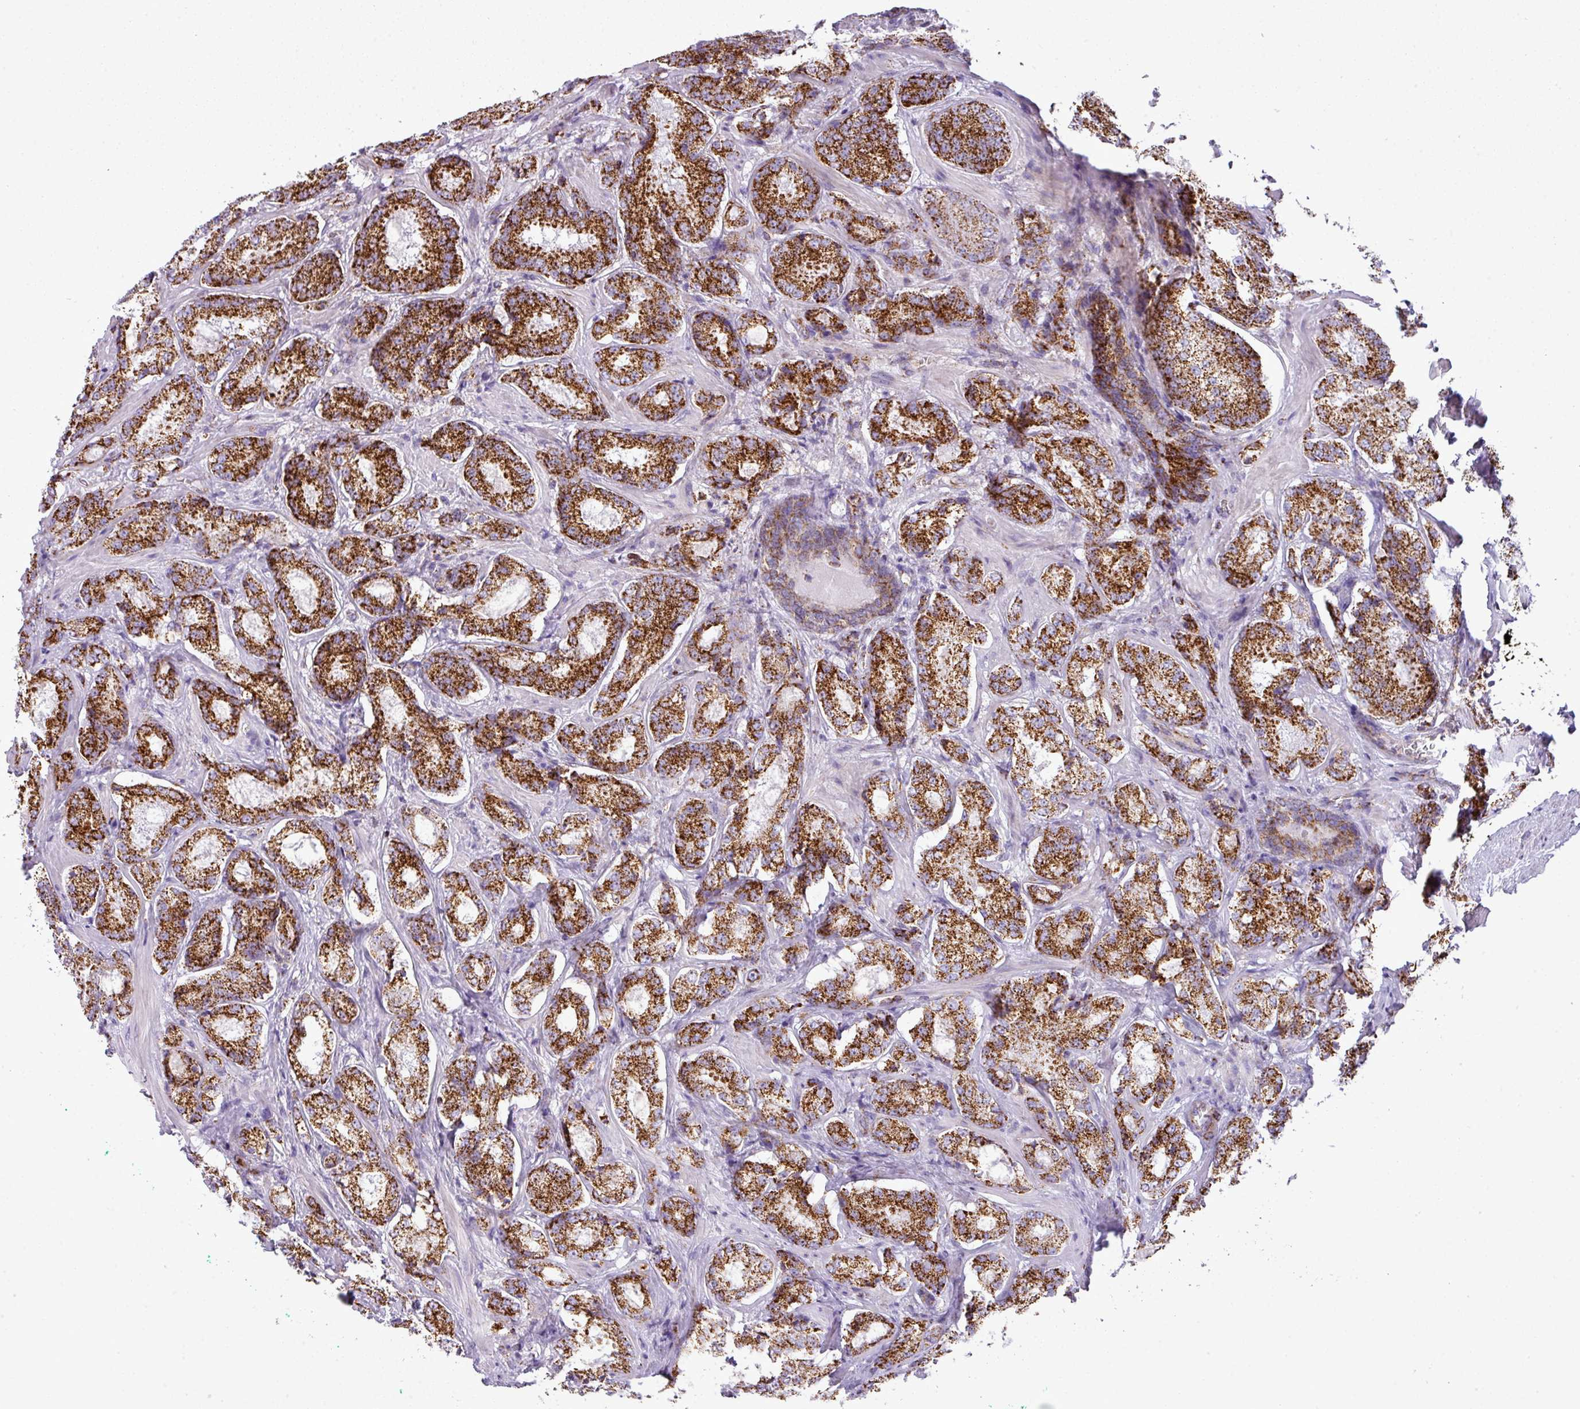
{"staining": {"intensity": "strong", "quantity": ">75%", "location": "cytoplasmic/membranous"}, "tissue": "prostate cancer", "cell_type": "Tumor cells", "image_type": "cancer", "snomed": [{"axis": "morphology", "description": "Adenocarcinoma, Low grade"}, {"axis": "topography", "description": "Prostate"}], "caption": "A high amount of strong cytoplasmic/membranous expression is present in about >75% of tumor cells in prostate adenocarcinoma (low-grade) tissue.", "gene": "ZNF81", "patient": {"sex": "male", "age": 74}}